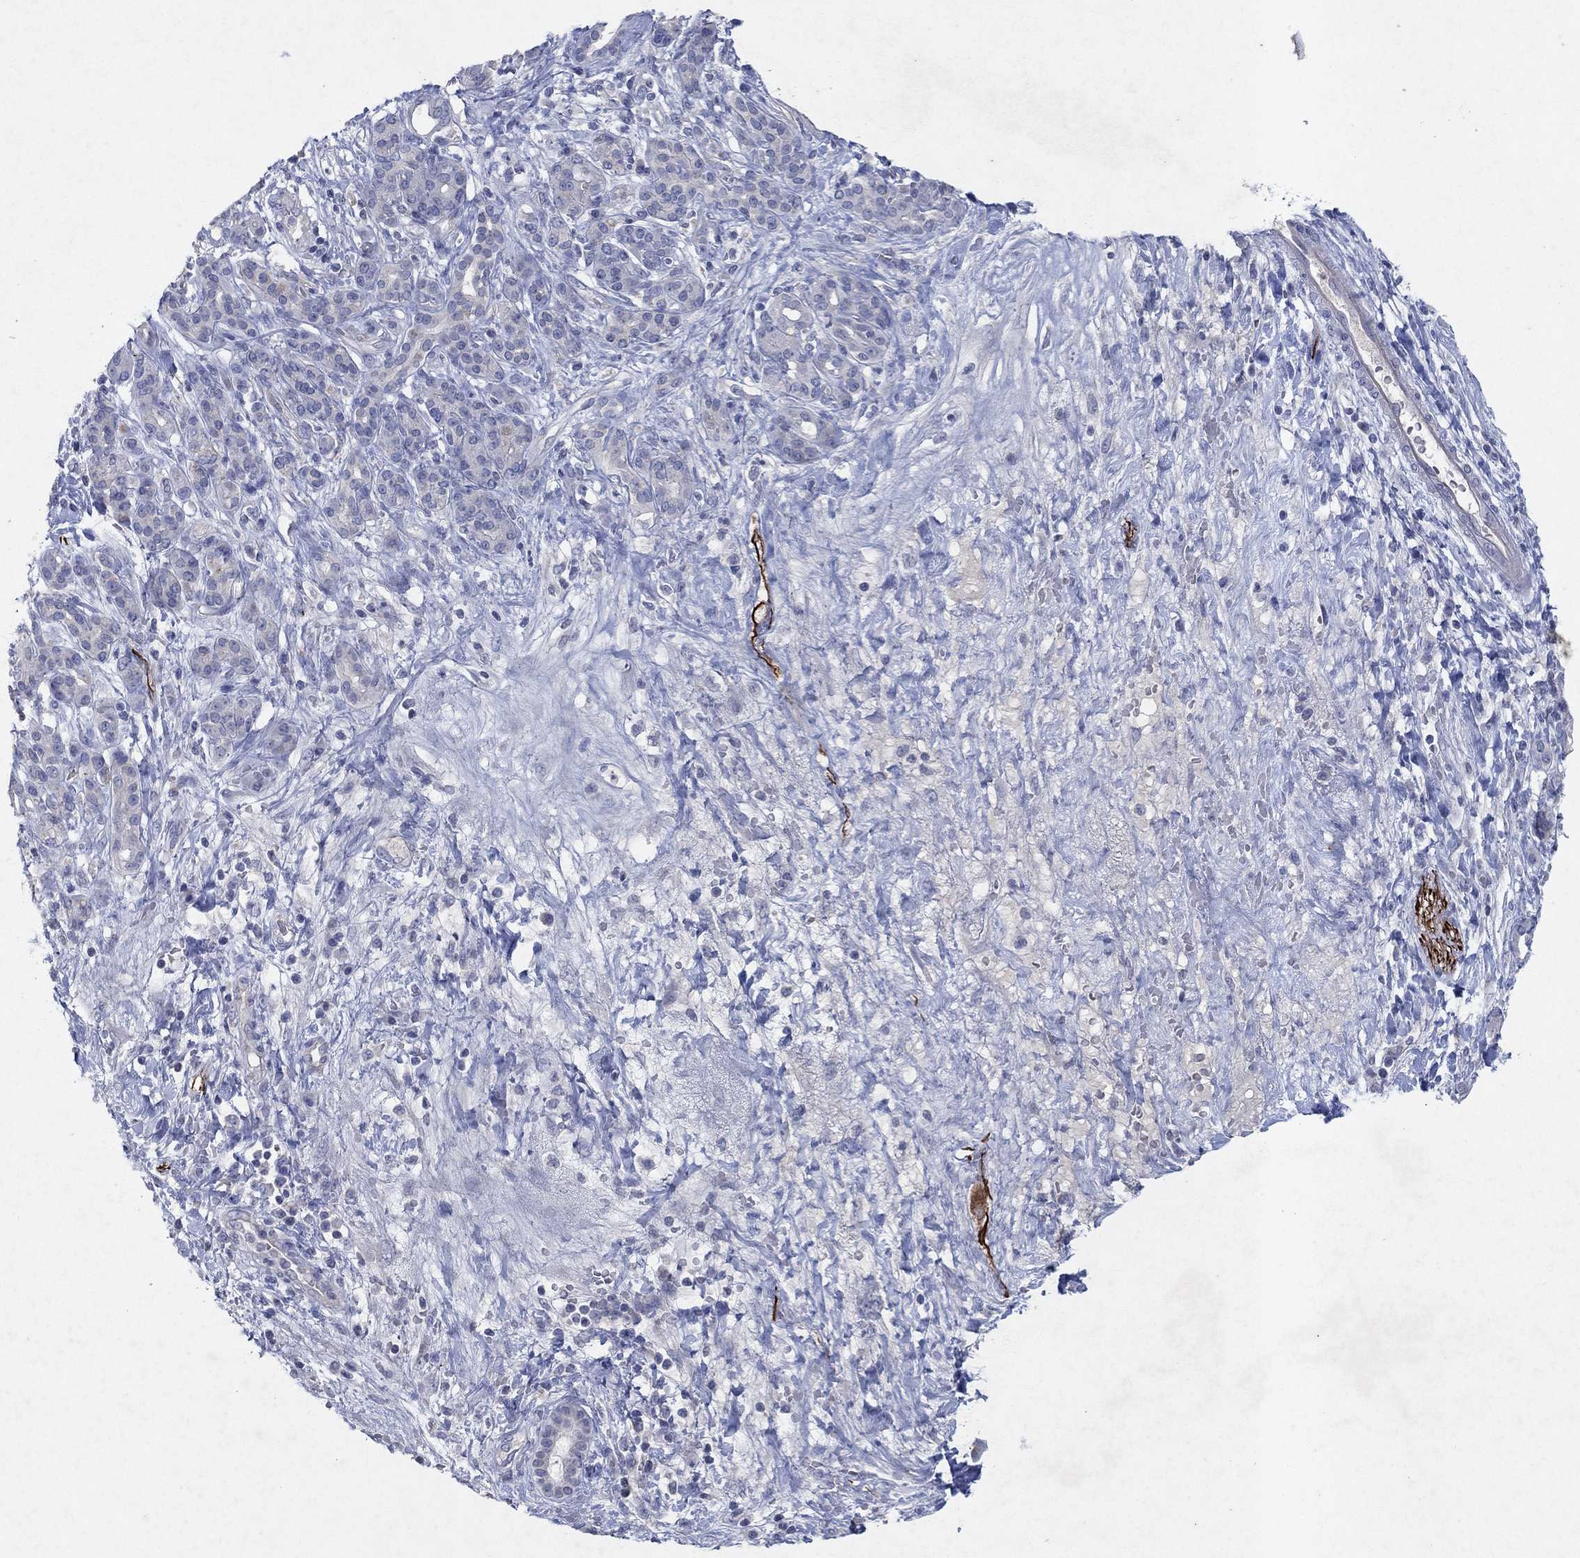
{"staining": {"intensity": "negative", "quantity": "none", "location": "none"}, "tissue": "pancreatic cancer", "cell_type": "Tumor cells", "image_type": "cancer", "snomed": [{"axis": "morphology", "description": "Adenocarcinoma, NOS"}, {"axis": "topography", "description": "Pancreas"}], "caption": "Immunohistochemistry image of human pancreatic adenocarcinoma stained for a protein (brown), which exhibits no positivity in tumor cells.", "gene": "KRT40", "patient": {"sex": "male", "age": 44}}